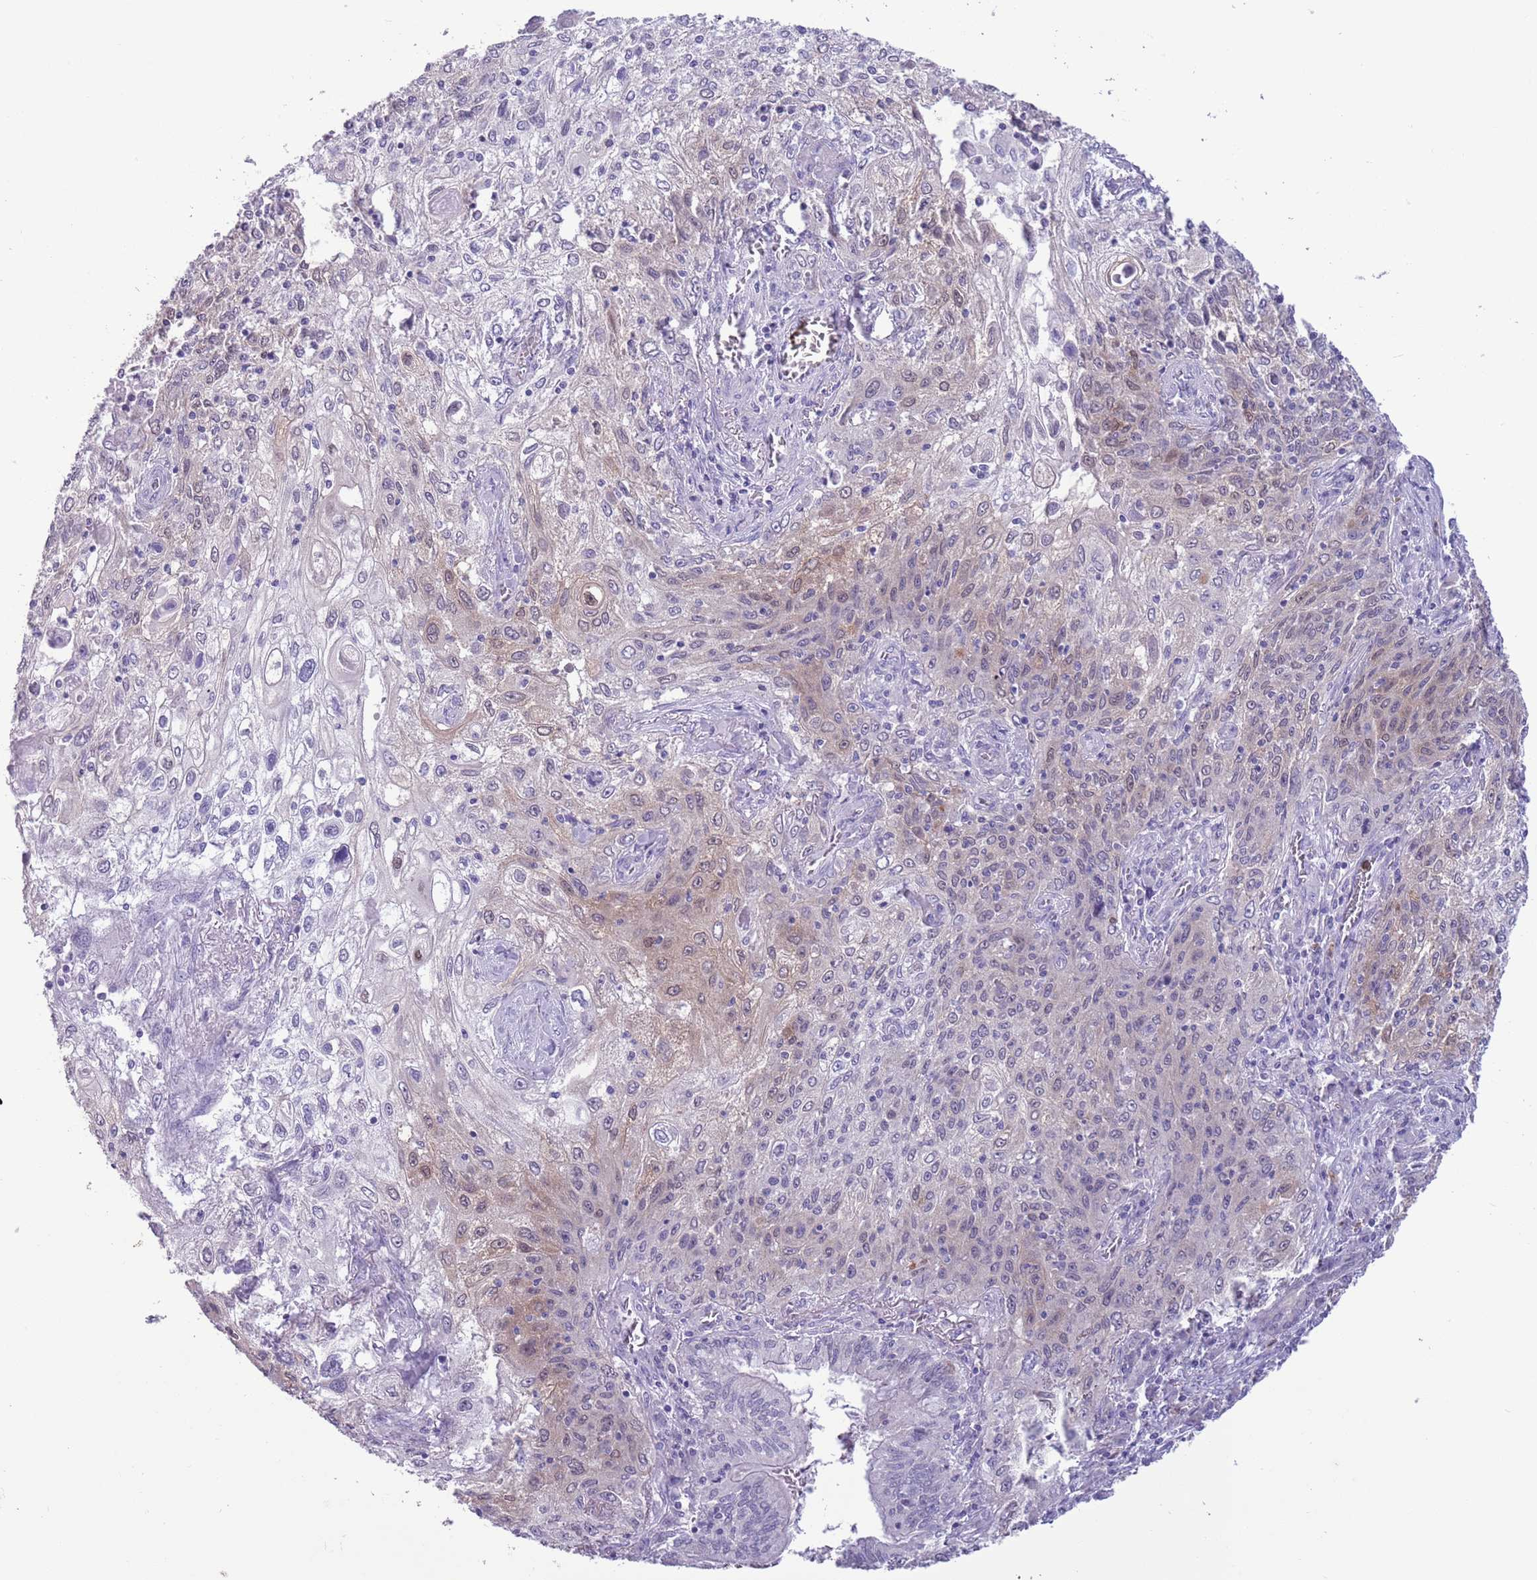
{"staining": {"intensity": "weak", "quantity": "25%-75%", "location": "cytoplasmic/membranous,nuclear"}, "tissue": "lung cancer", "cell_type": "Tumor cells", "image_type": "cancer", "snomed": [{"axis": "morphology", "description": "Squamous cell carcinoma, NOS"}, {"axis": "topography", "description": "Lung"}], "caption": "This image exhibits immunohistochemistry staining of human lung cancer (squamous cell carcinoma), with low weak cytoplasmic/membranous and nuclear staining in approximately 25%-75% of tumor cells.", "gene": "PFKFB2", "patient": {"sex": "female", "age": 69}}